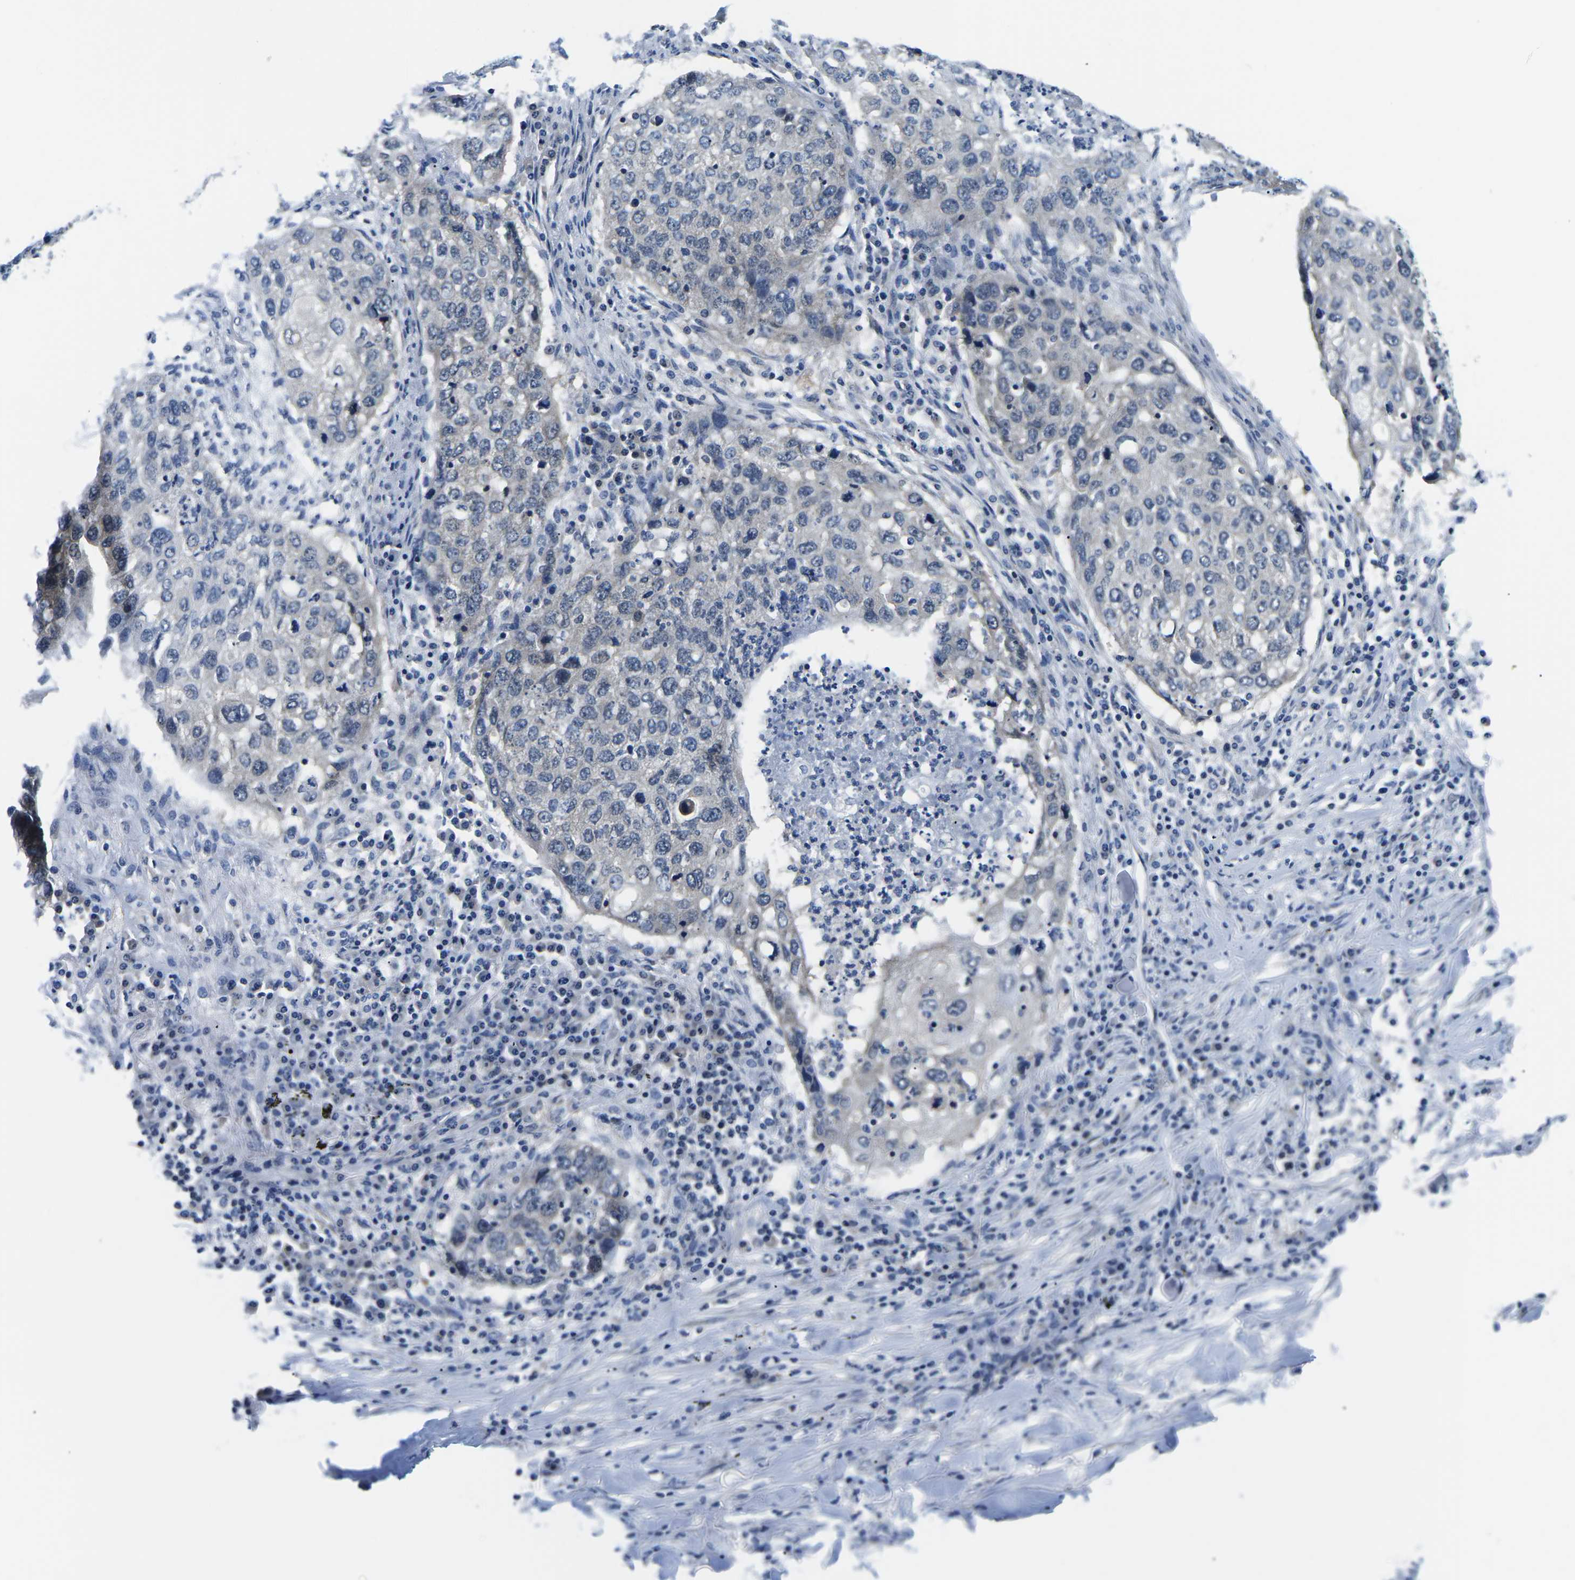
{"staining": {"intensity": "negative", "quantity": "none", "location": "none"}, "tissue": "lung cancer", "cell_type": "Tumor cells", "image_type": "cancer", "snomed": [{"axis": "morphology", "description": "Squamous cell carcinoma, NOS"}, {"axis": "topography", "description": "Lung"}], "caption": "DAB immunohistochemical staining of human lung cancer (squamous cell carcinoma) shows no significant staining in tumor cells. (DAB immunohistochemistry with hematoxylin counter stain).", "gene": "GSK3B", "patient": {"sex": "female", "age": 63}}